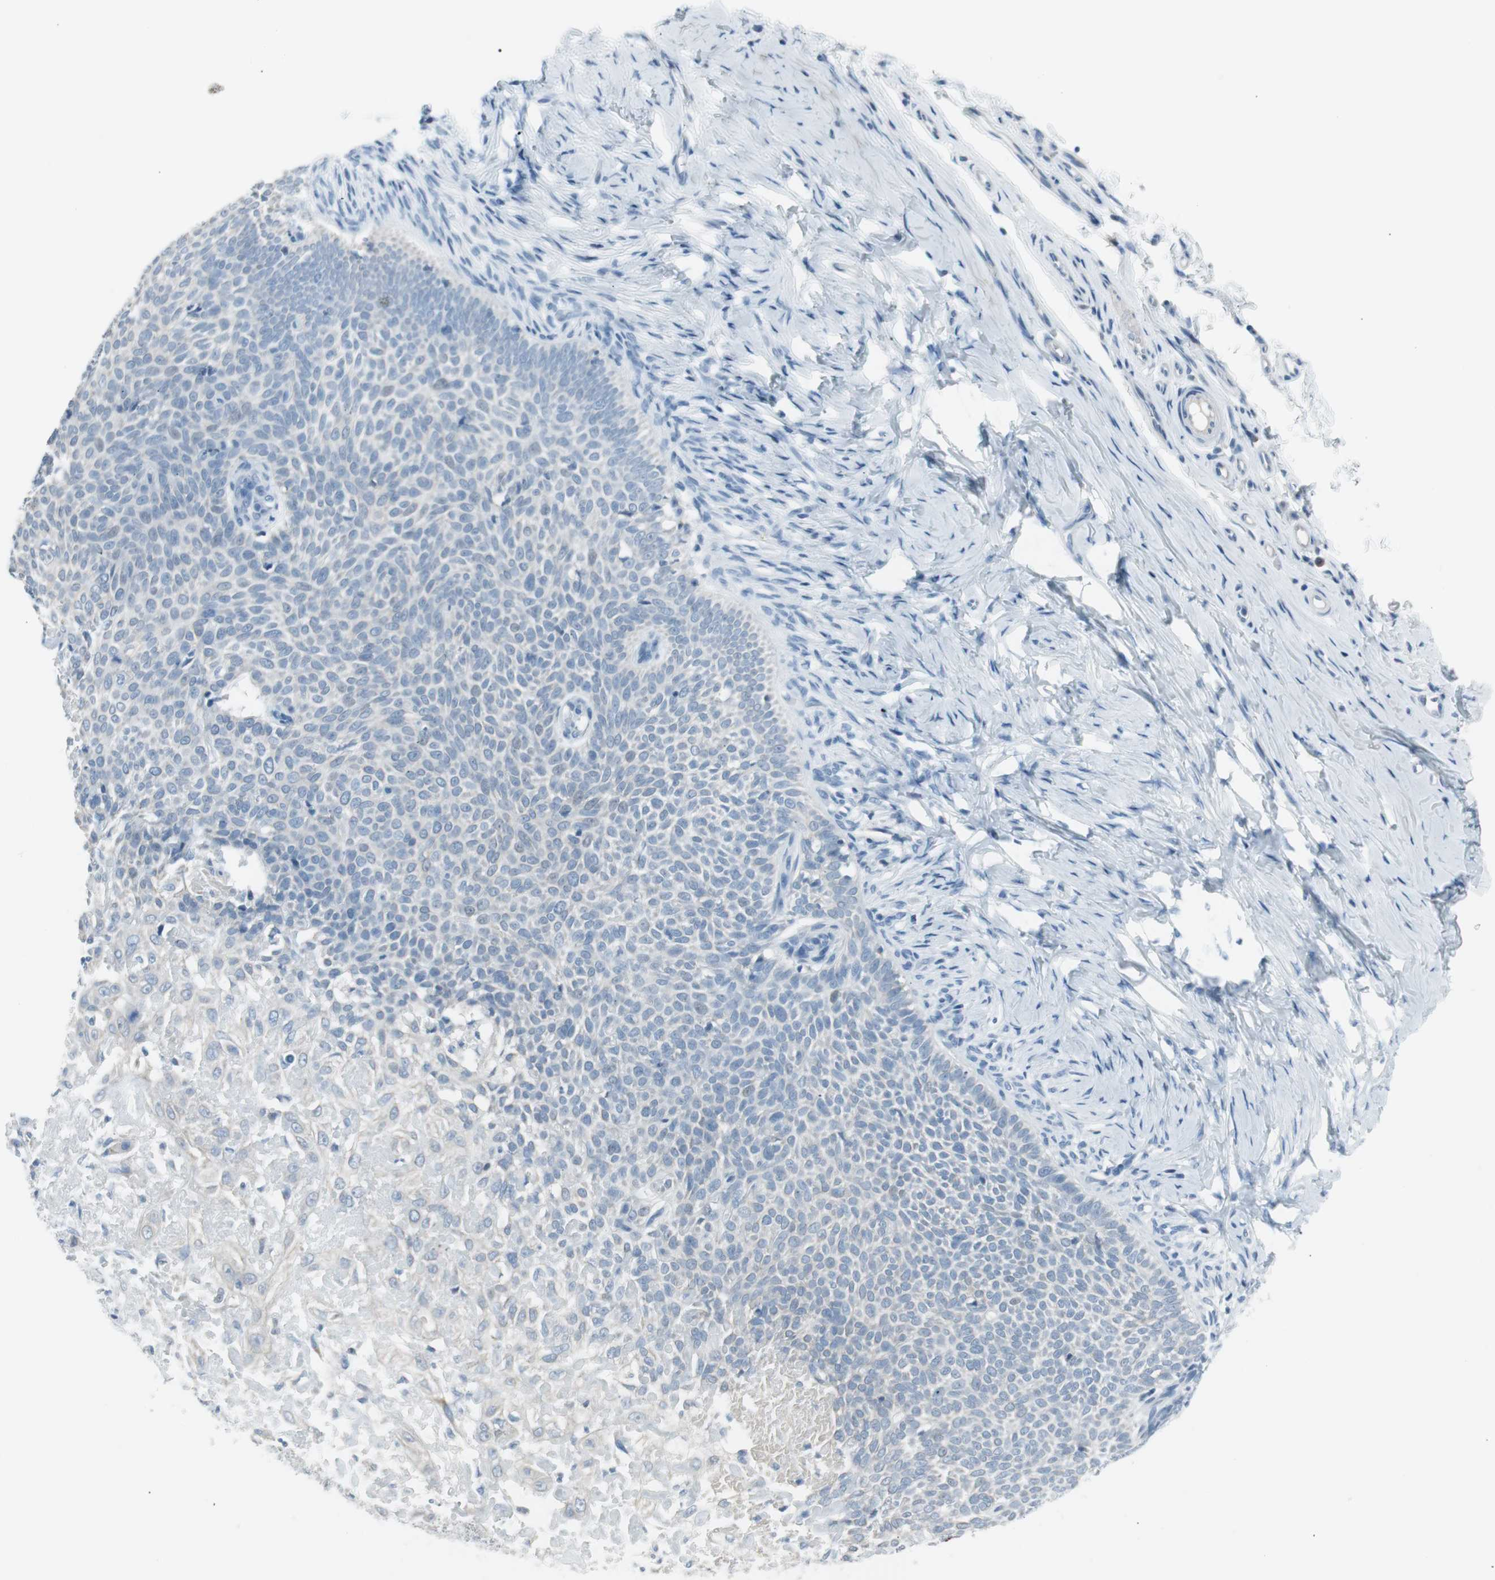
{"staining": {"intensity": "negative", "quantity": "none", "location": "none"}, "tissue": "skin cancer", "cell_type": "Tumor cells", "image_type": "cancer", "snomed": [{"axis": "morphology", "description": "Normal tissue, NOS"}, {"axis": "morphology", "description": "Basal cell carcinoma"}, {"axis": "topography", "description": "Skin"}], "caption": "DAB (3,3'-diaminobenzidine) immunohistochemical staining of human skin cancer displays no significant staining in tumor cells.", "gene": "AGR2", "patient": {"sex": "male", "age": 87}}